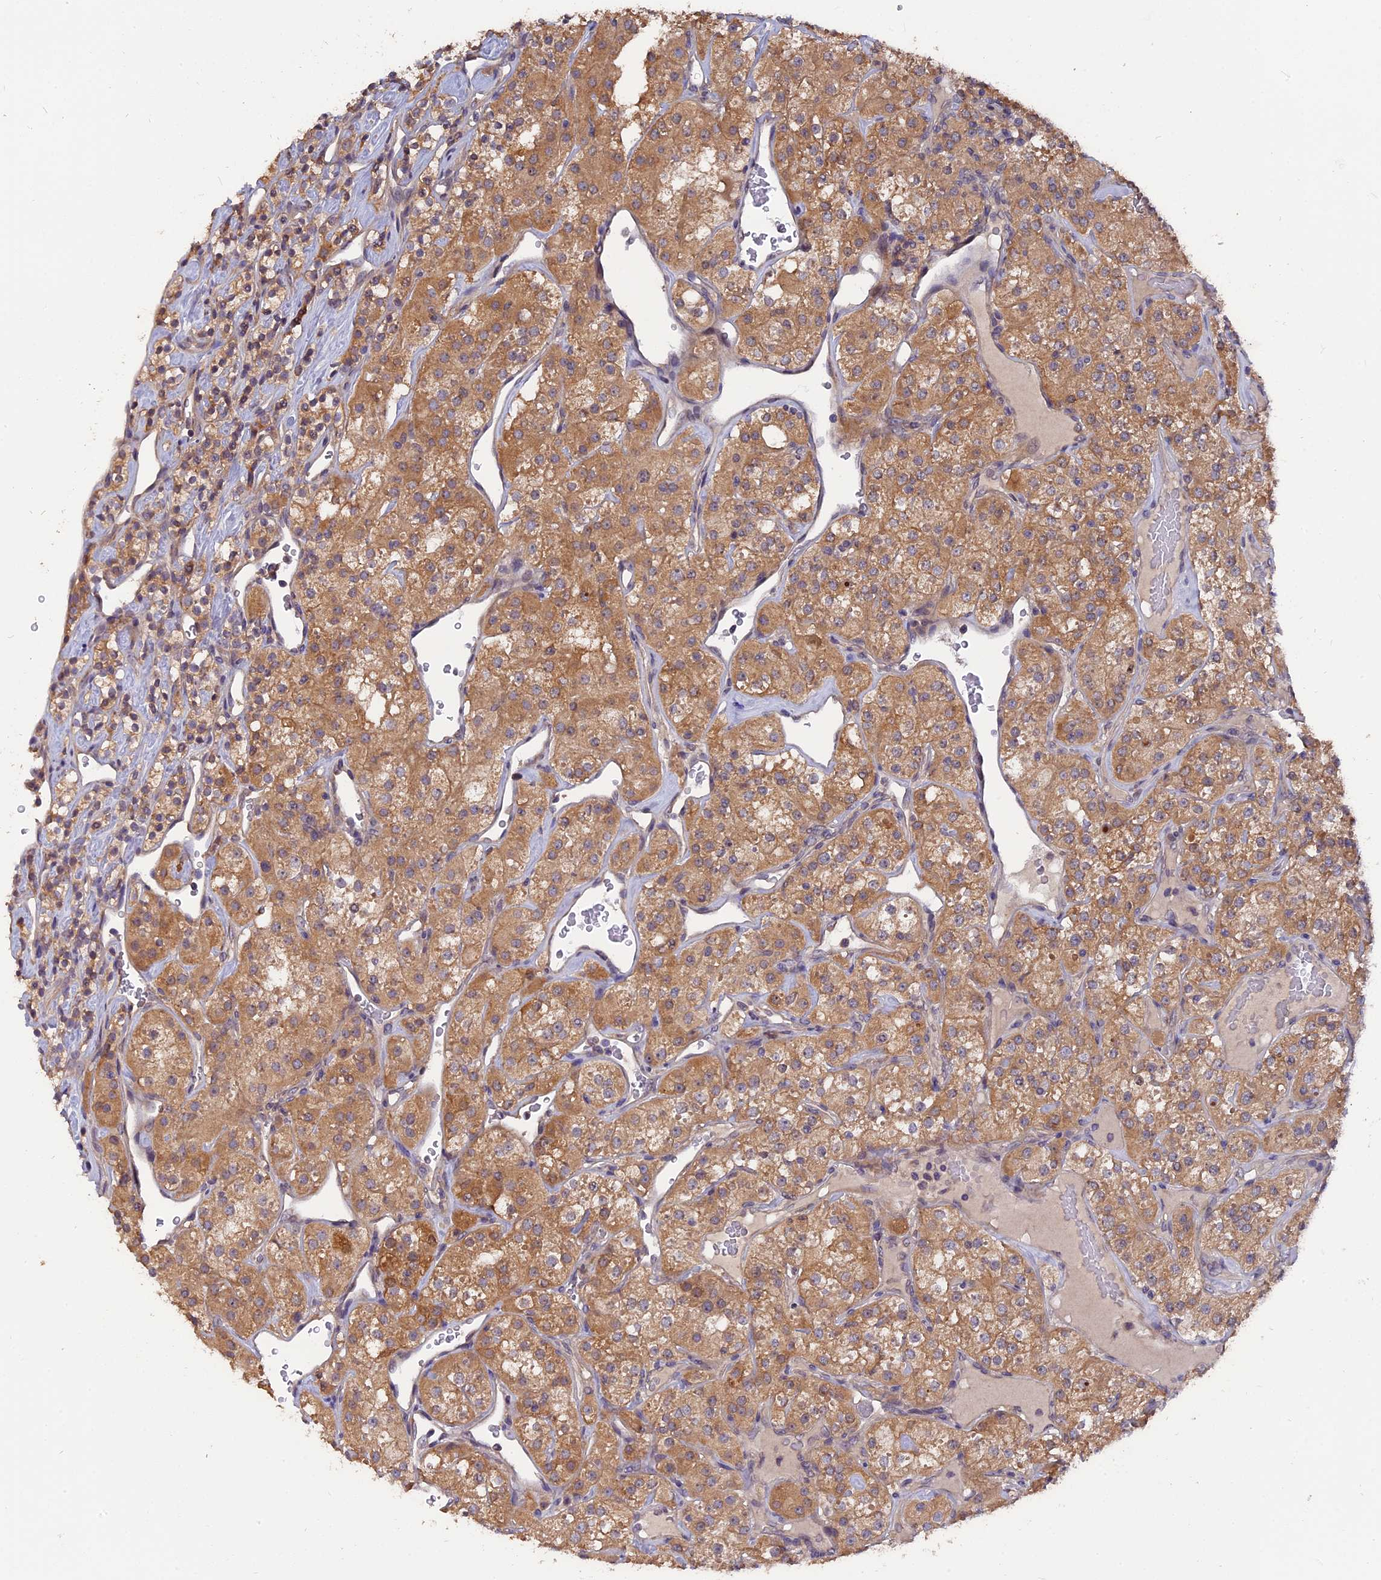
{"staining": {"intensity": "moderate", "quantity": ">75%", "location": "cytoplasmic/membranous"}, "tissue": "renal cancer", "cell_type": "Tumor cells", "image_type": "cancer", "snomed": [{"axis": "morphology", "description": "Adenocarcinoma, NOS"}, {"axis": "topography", "description": "Kidney"}], "caption": "Protein expression analysis of human renal cancer reveals moderate cytoplasmic/membranous expression in approximately >75% of tumor cells.", "gene": "ZCCHC2", "patient": {"sex": "male", "age": 77}}